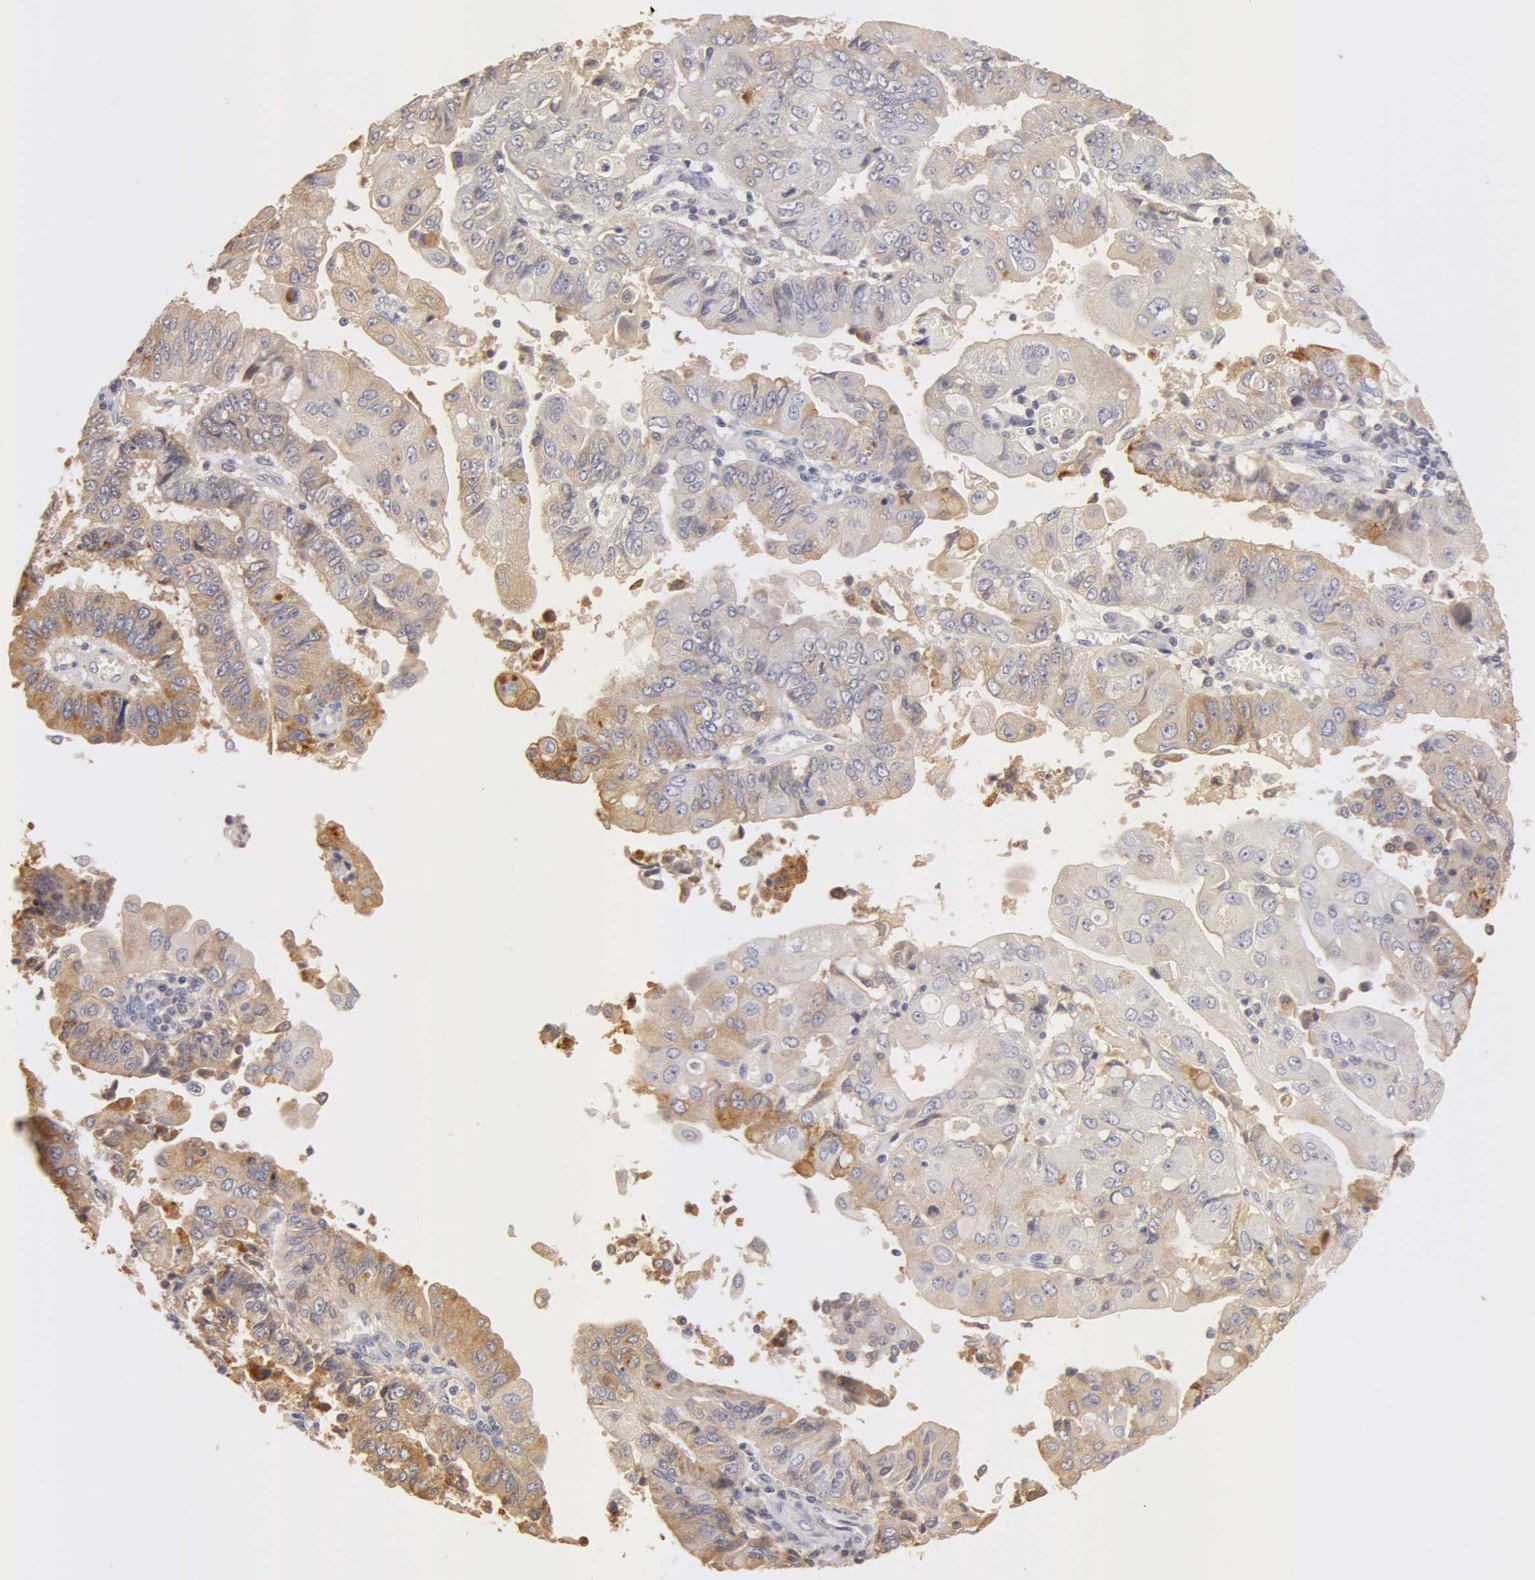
{"staining": {"intensity": "weak", "quantity": ">75%", "location": "cytoplasmic/membranous"}, "tissue": "endometrial cancer", "cell_type": "Tumor cells", "image_type": "cancer", "snomed": [{"axis": "morphology", "description": "Adenocarcinoma, NOS"}, {"axis": "topography", "description": "Endometrium"}], "caption": "A histopathology image of human adenocarcinoma (endometrial) stained for a protein demonstrates weak cytoplasmic/membranous brown staining in tumor cells.", "gene": "TF", "patient": {"sex": "female", "age": 75}}